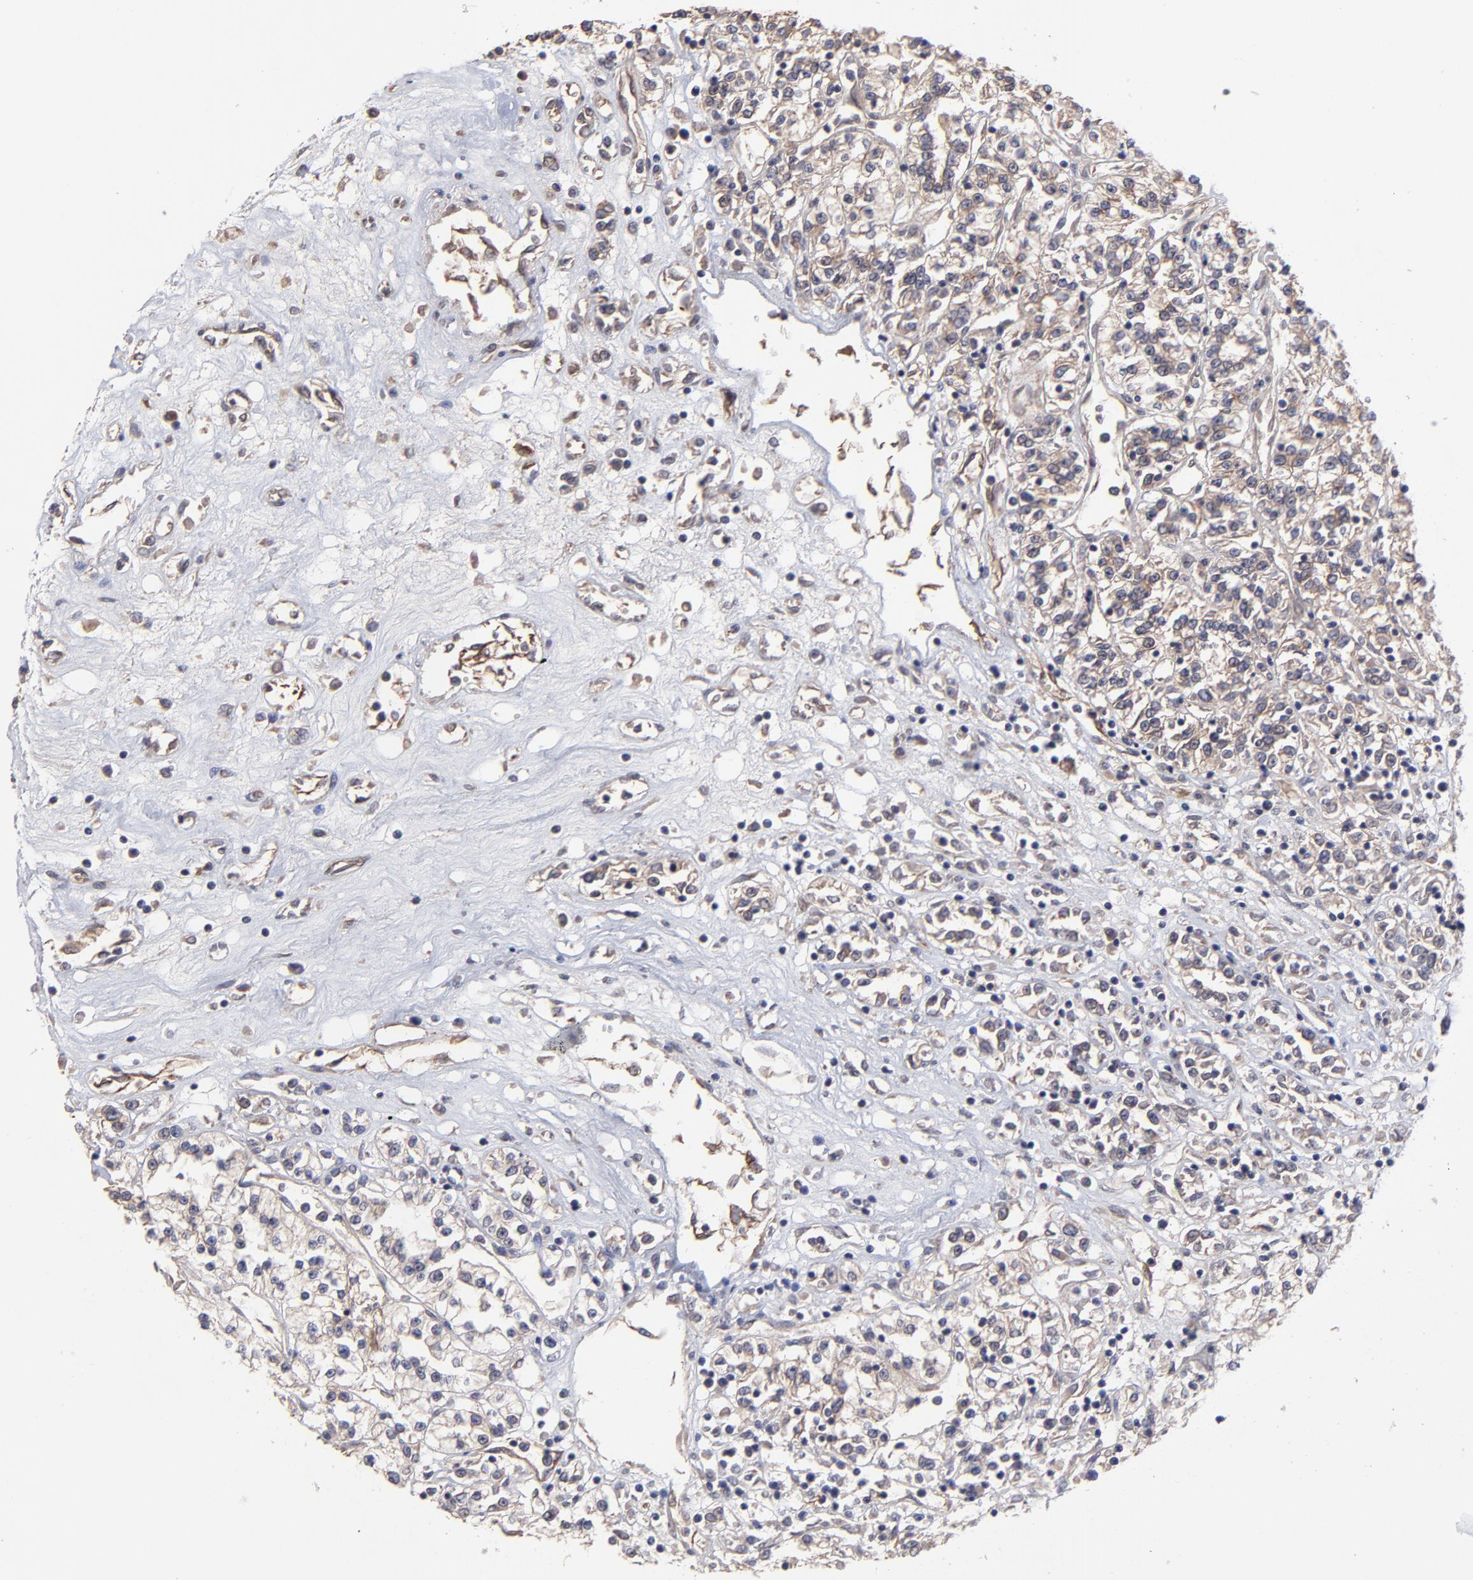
{"staining": {"intensity": "weak", "quantity": "25%-75%", "location": "cytoplasmic/membranous"}, "tissue": "renal cancer", "cell_type": "Tumor cells", "image_type": "cancer", "snomed": [{"axis": "morphology", "description": "Adenocarcinoma, NOS"}, {"axis": "topography", "description": "Kidney"}], "caption": "A histopathology image of human adenocarcinoma (renal) stained for a protein demonstrates weak cytoplasmic/membranous brown staining in tumor cells. Ihc stains the protein in brown and the nuclei are stained blue.", "gene": "ZNF780B", "patient": {"sex": "female", "age": 76}}